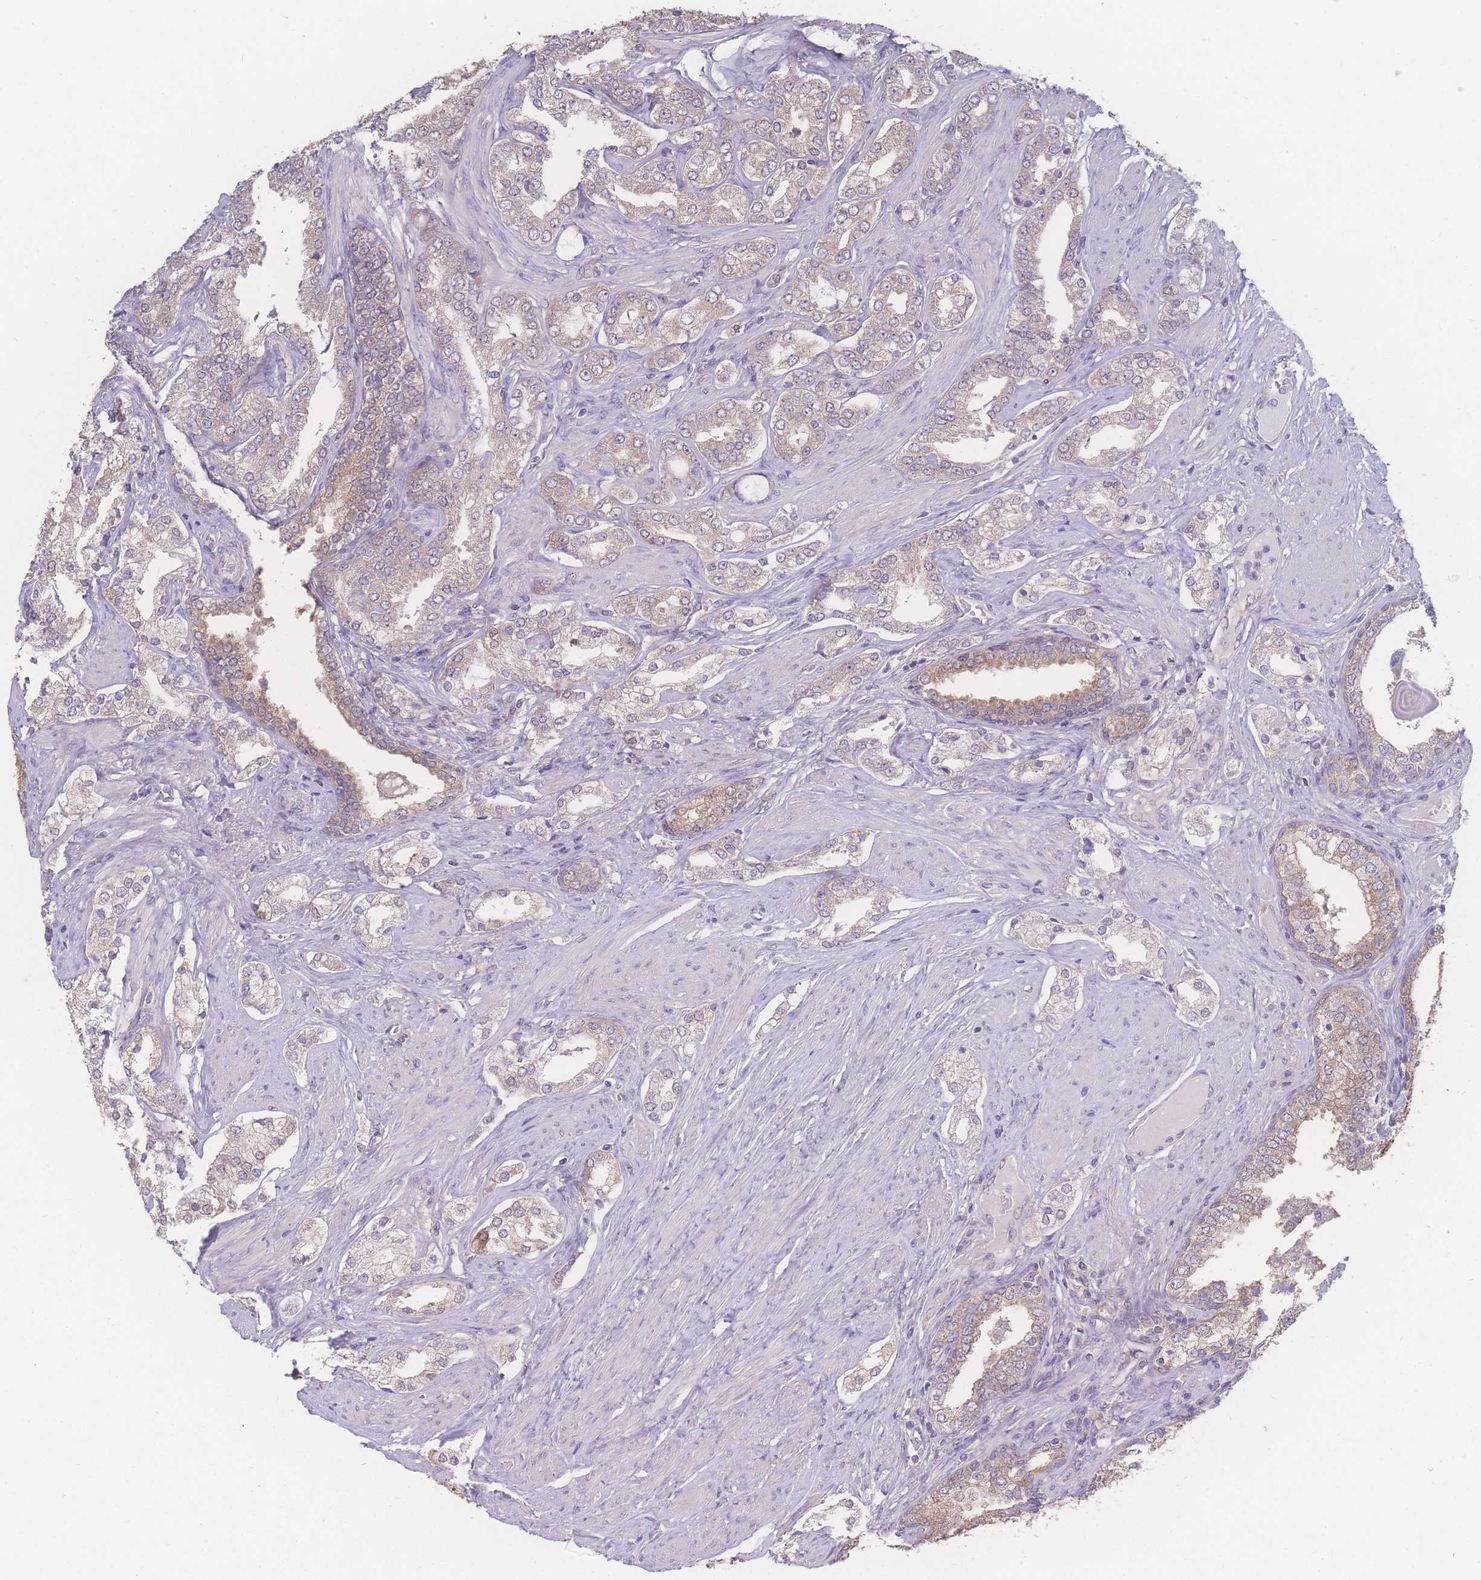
{"staining": {"intensity": "weak", "quantity": ">75%", "location": "cytoplasmic/membranous"}, "tissue": "prostate cancer", "cell_type": "Tumor cells", "image_type": "cancer", "snomed": [{"axis": "morphology", "description": "Adenocarcinoma, High grade"}, {"axis": "topography", "description": "Prostate"}], "caption": "The histopathology image reveals staining of high-grade adenocarcinoma (prostate), revealing weak cytoplasmic/membranous protein positivity (brown color) within tumor cells.", "gene": "GIPR", "patient": {"sex": "male", "age": 71}}